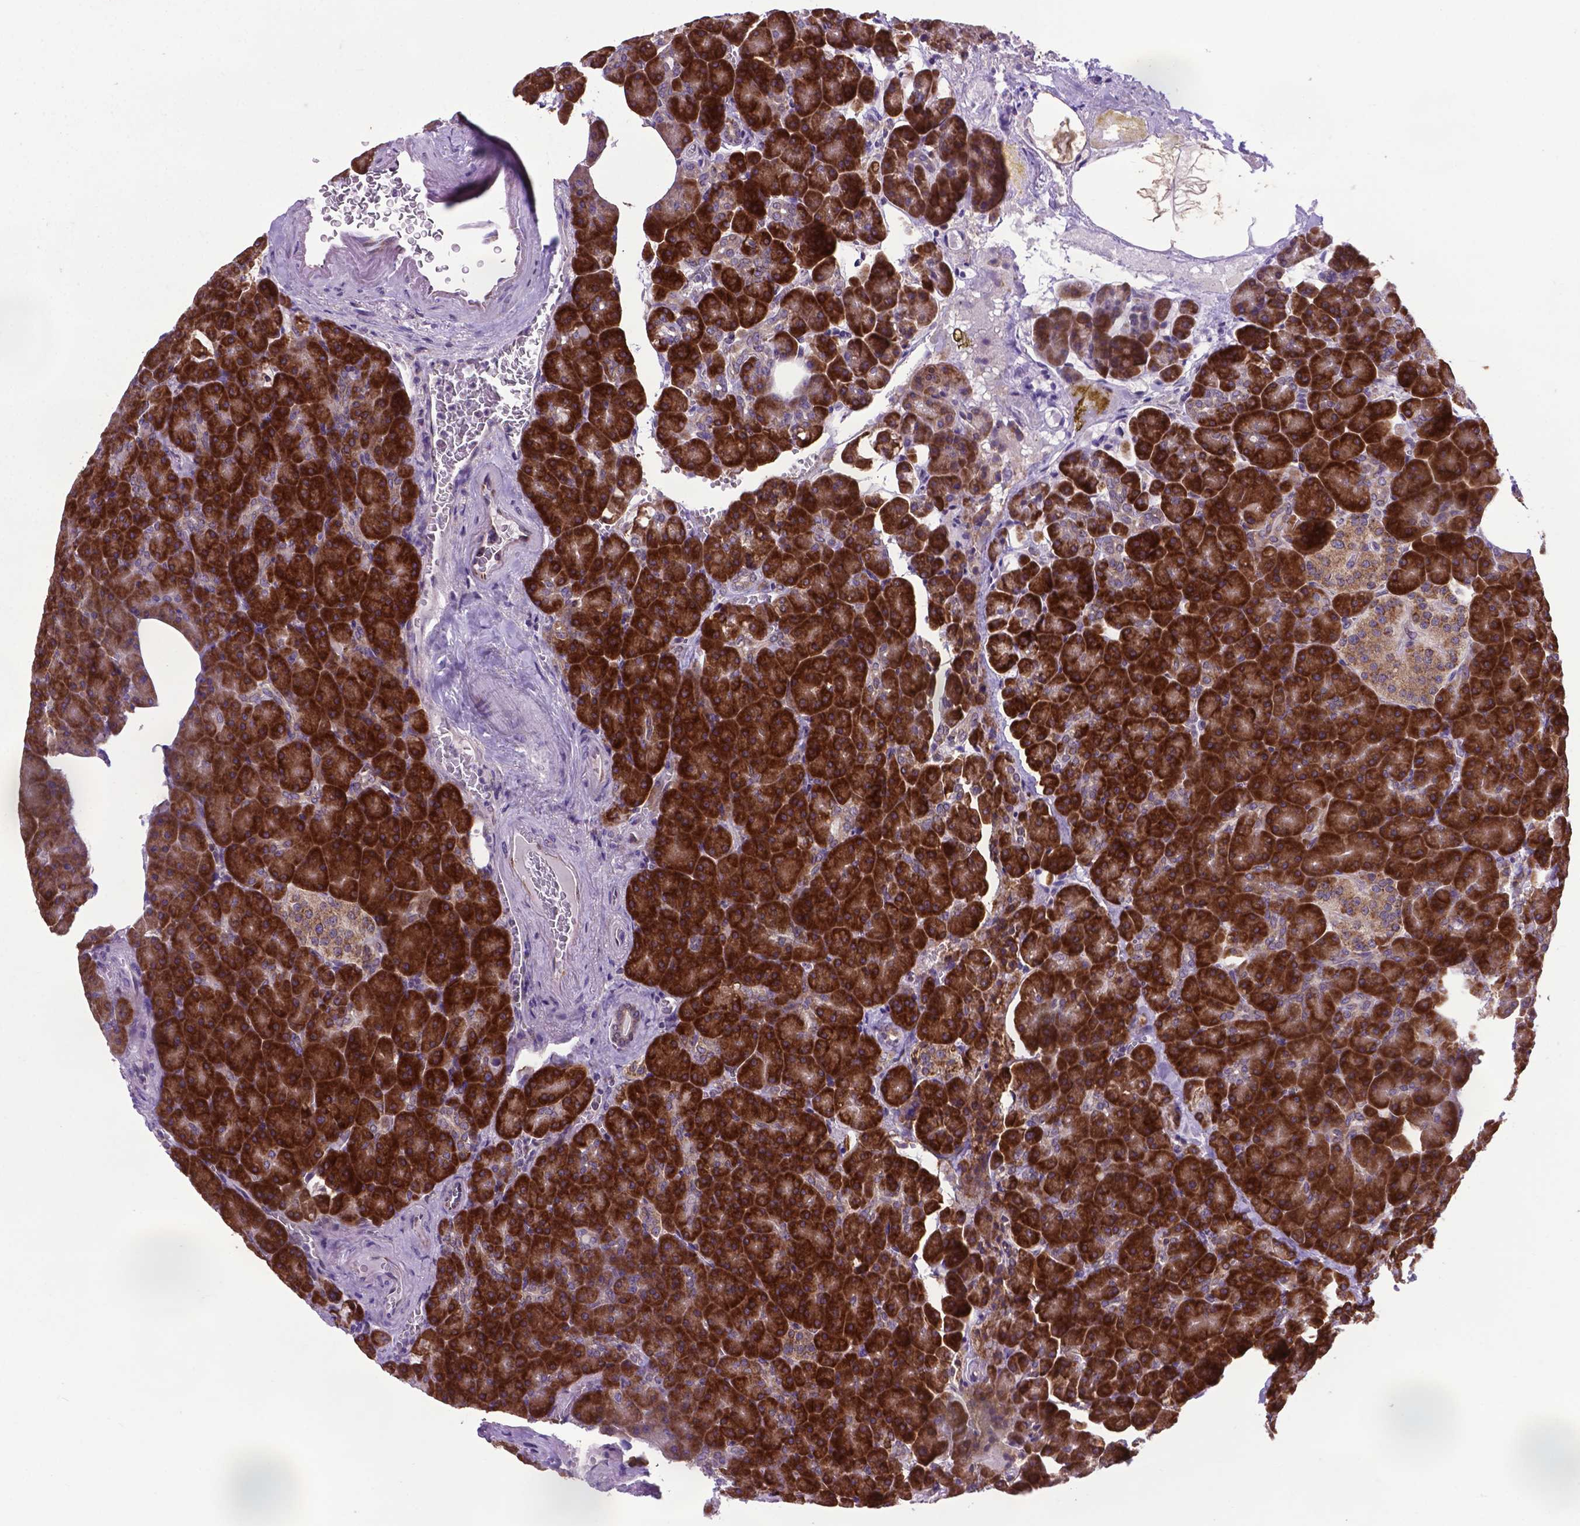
{"staining": {"intensity": "strong", "quantity": ">75%", "location": "cytoplasmic/membranous"}, "tissue": "pancreas", "cell_type": "Exocrine glandular cells", "image_type": "normal", "snomed": [{"axis": "morphology", "description": "Normal tissue, NOS"}, {"axis": "topography", "description": "Pancreas"}], "caption": "Pancreas stained with IHC demonstrates strong cytoplasmic/membranous expression in approximately >75% of exocrine glandular cells.", "gene": "ENSG00000269590", "patient": {"sex": "female", "age": 74}}